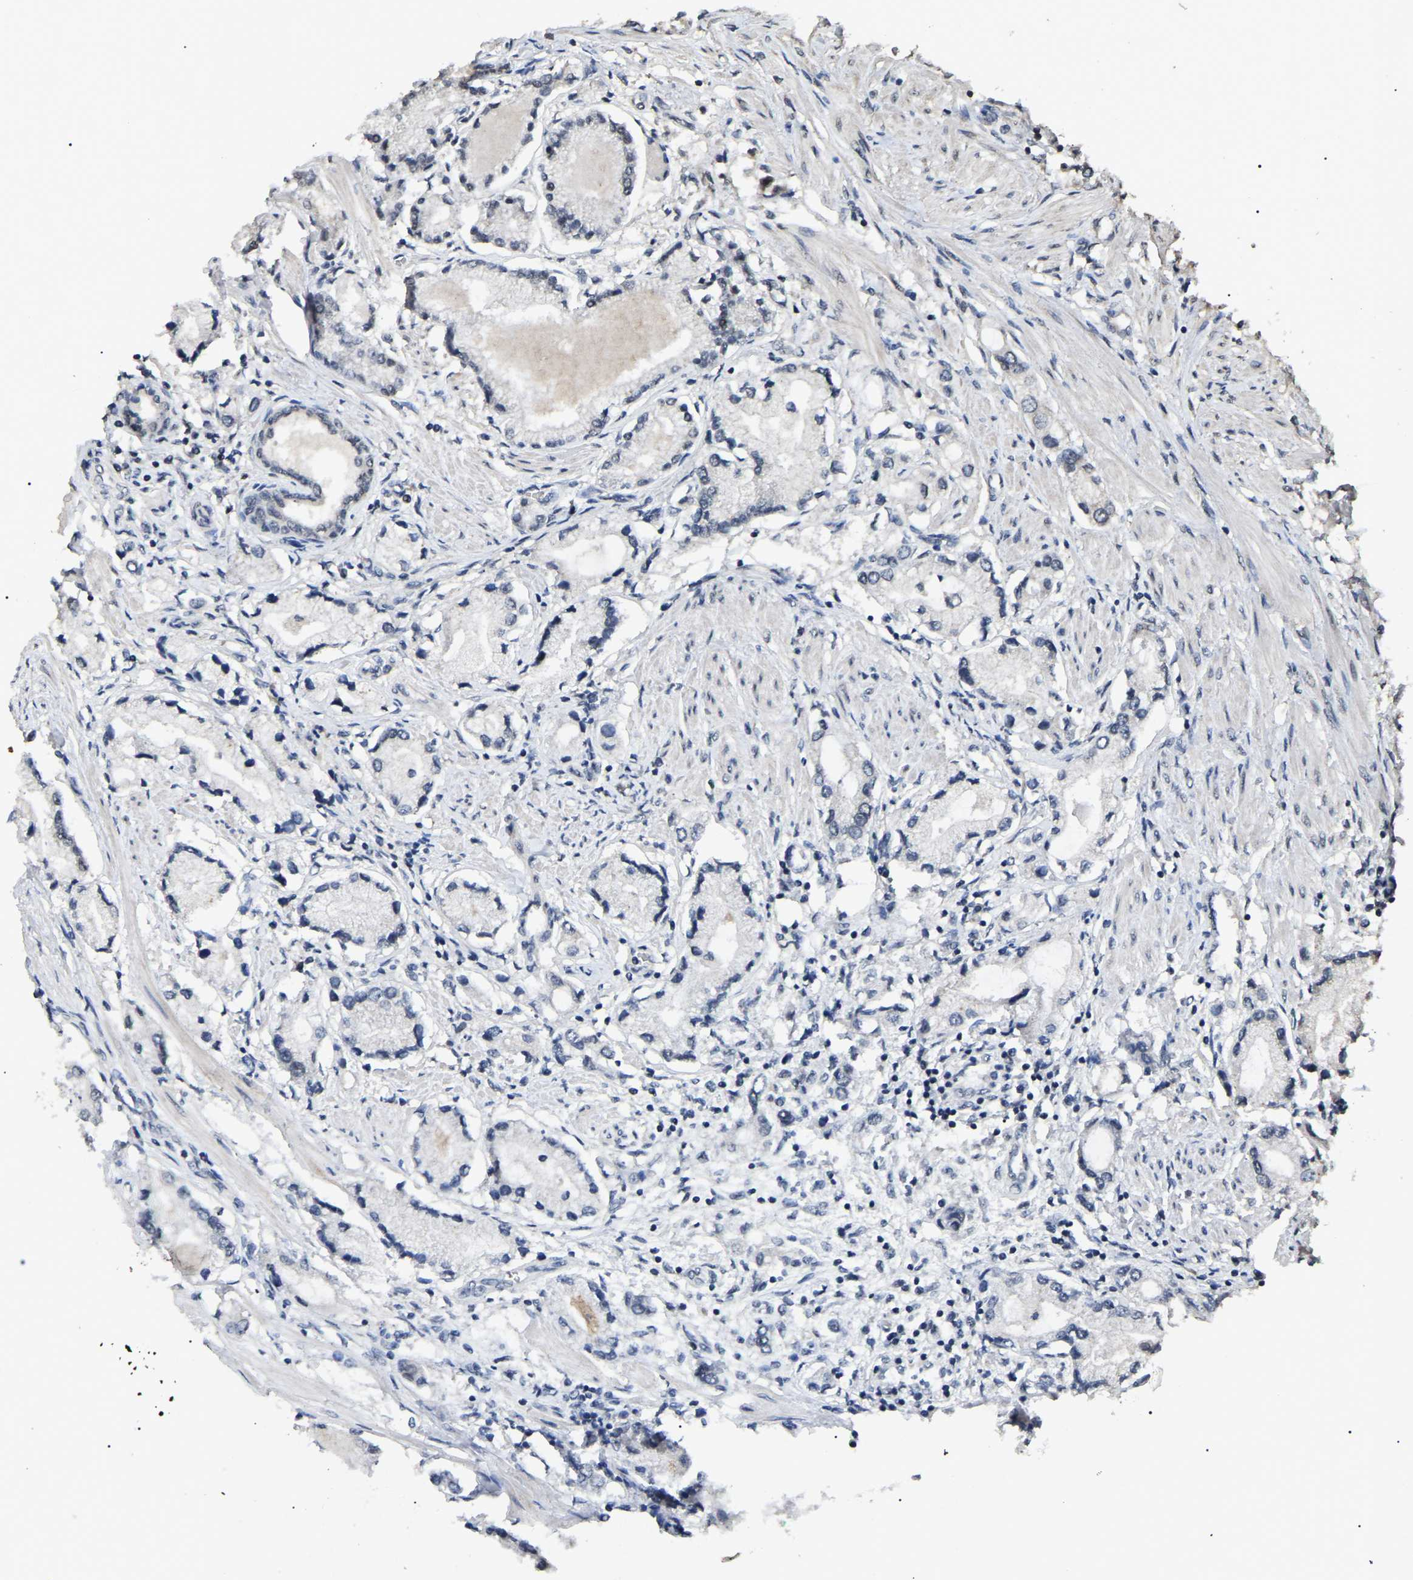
{"staining": {"intensity": "weak", "quantity": "<25%", "location": "nuclear"}, "tissue": "prostate cancer", "cell_type": "Tumor cells", "image_type": "cancer", "snomed": [{"axis": "morphology", "description": "Adenocarcinoma, Low grade"}, {"axis": "topography", "description": "Prostate"}], "caption": "There is no significant staining in tumor cells of prostate cancer.", "gene": "PPM1E", "patient": {"sex": "male", "age": 63}}